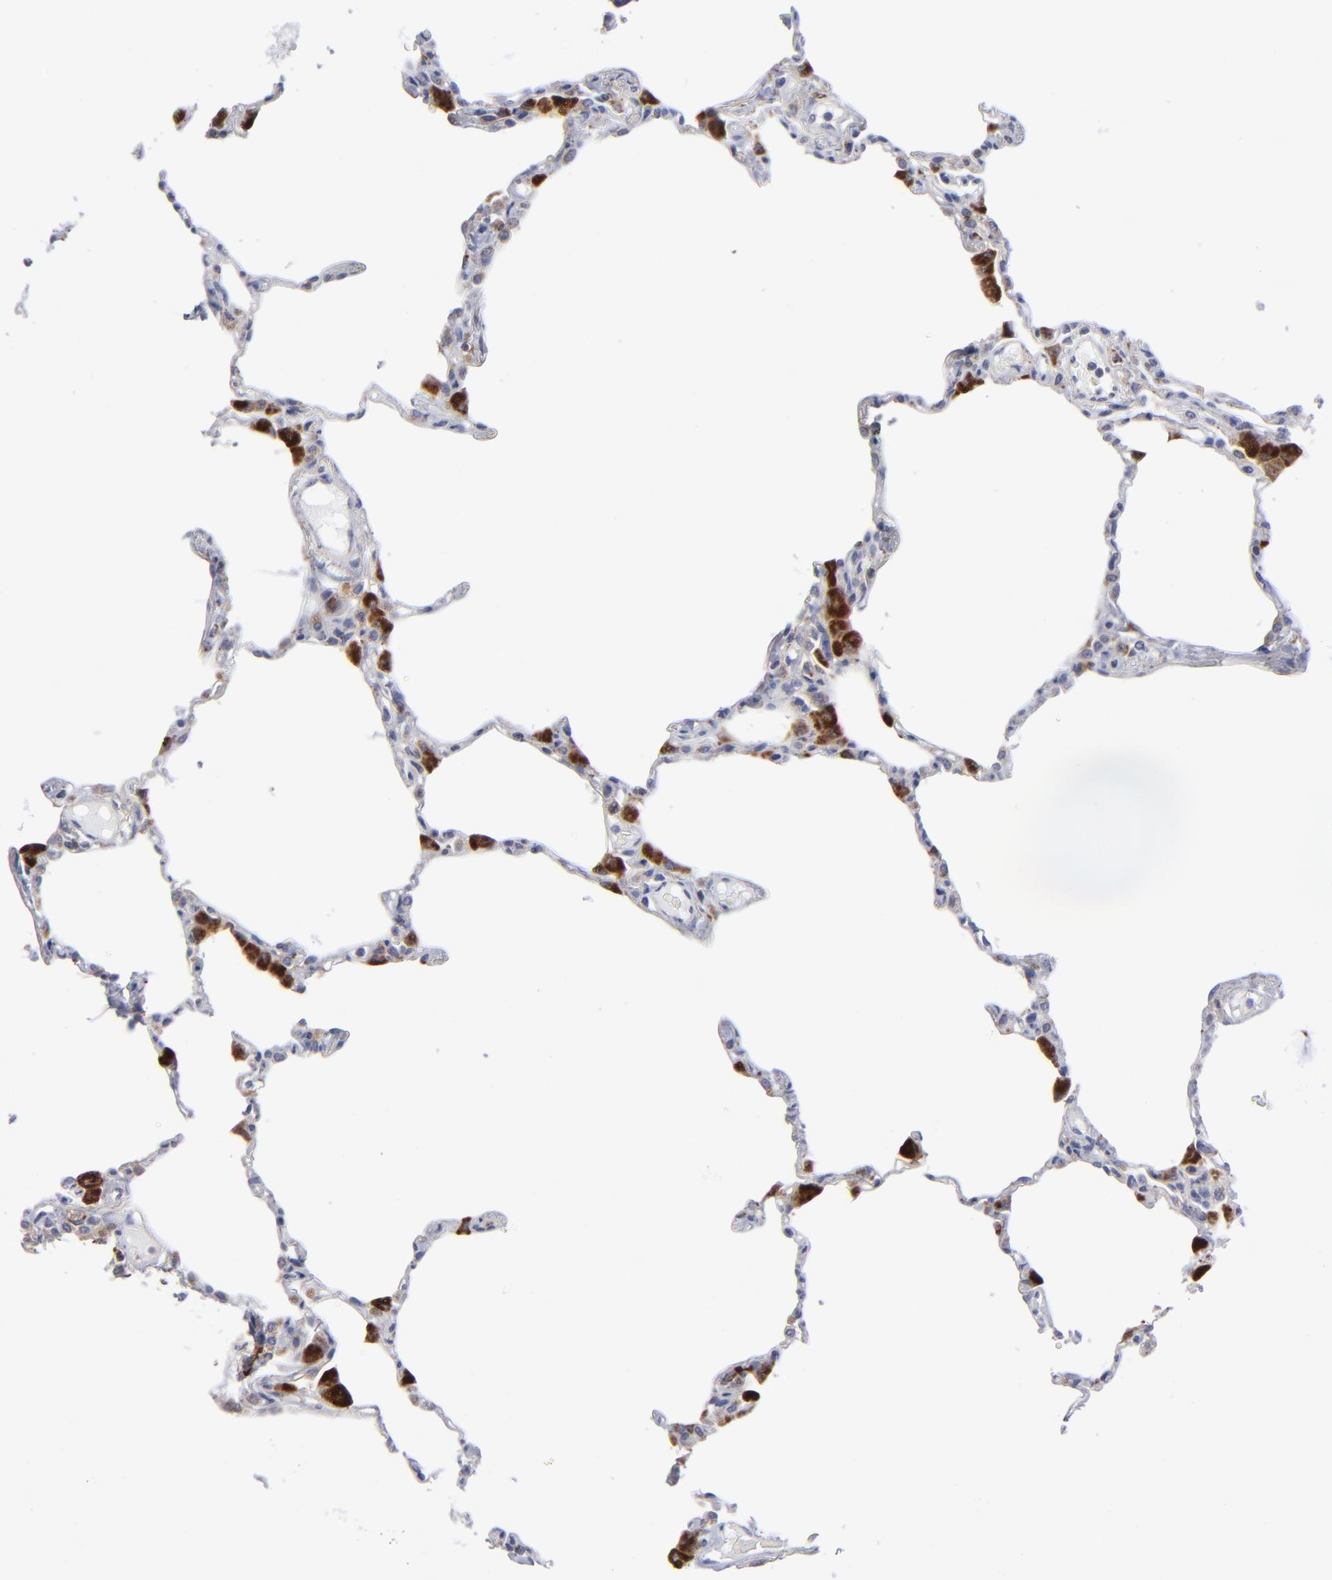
{"staining": {"intensity": "negative", "quantity": "none", "location": "none"}, "tissue": "lung", "cell_type": "Alveolar cells", "image_type": "normal", "snomed": [{"axis": "morphology", "description": "Normal tissue, NOS"}, {"axis": "topography", "description": "Lung"}], "caption": "IHC image of unremarkable human lung stained for a protein (brown), which shows no staining in alveolar cells.", "gene": "RRAGA", "patient": {"sex": "female", "age": 49}}